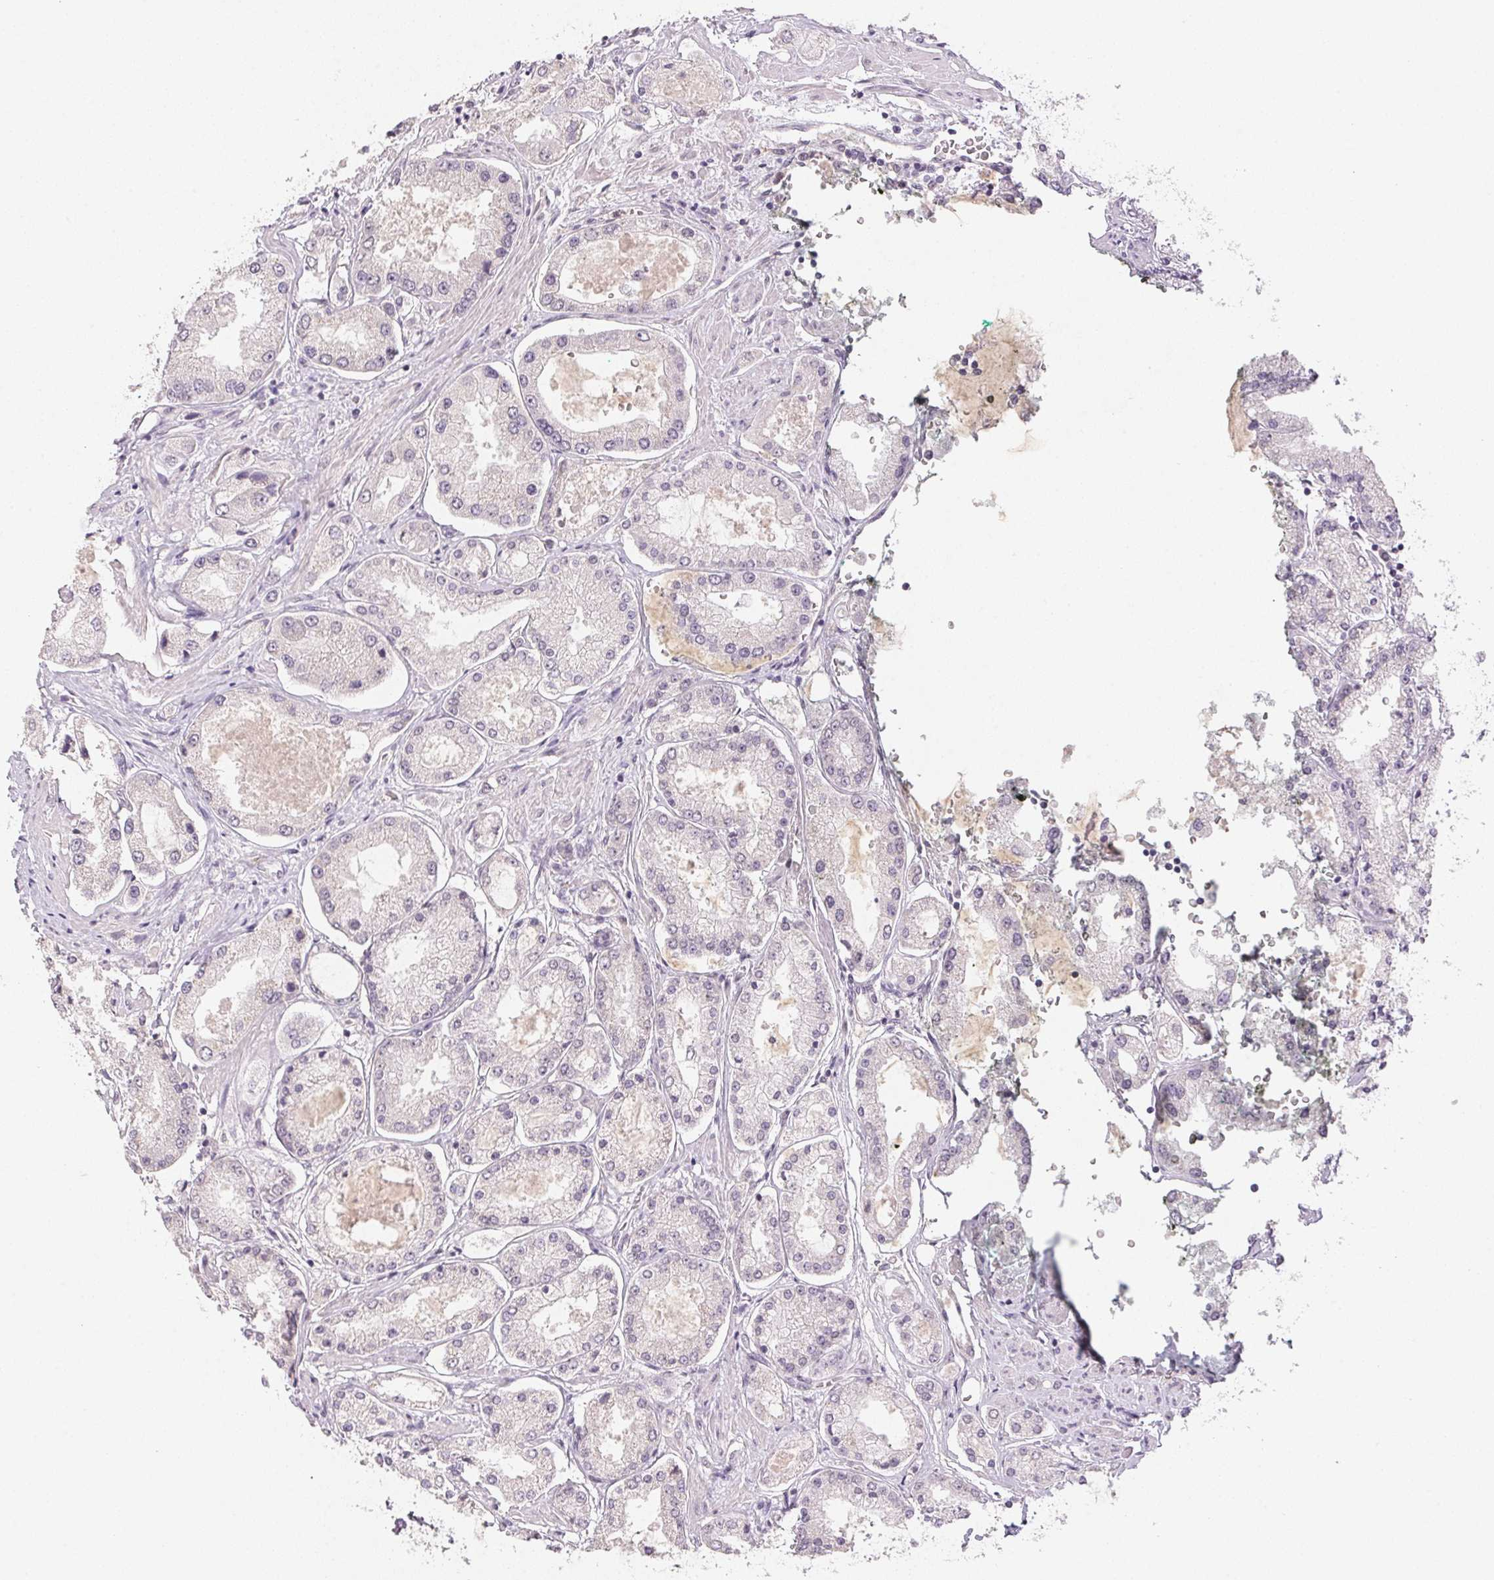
{"staining": {"intensity": "negative", "quantity": "none", "location": "none"}, "tissue": "prostate cancer", "cell_type": "Tumor cells", "image_type": "cancer", "snomed": [{"axis": "morphology", "description": "Adenocarcinoma, High grade"}, {"axis": "topography", "description": "Prostate"}], "caption": "Tumor cells show no significant positivity in adenocarcinoma (high-grade) (prostate).", "gene": "POLR3G", "patient": {"sex": "male", "age": 69}}